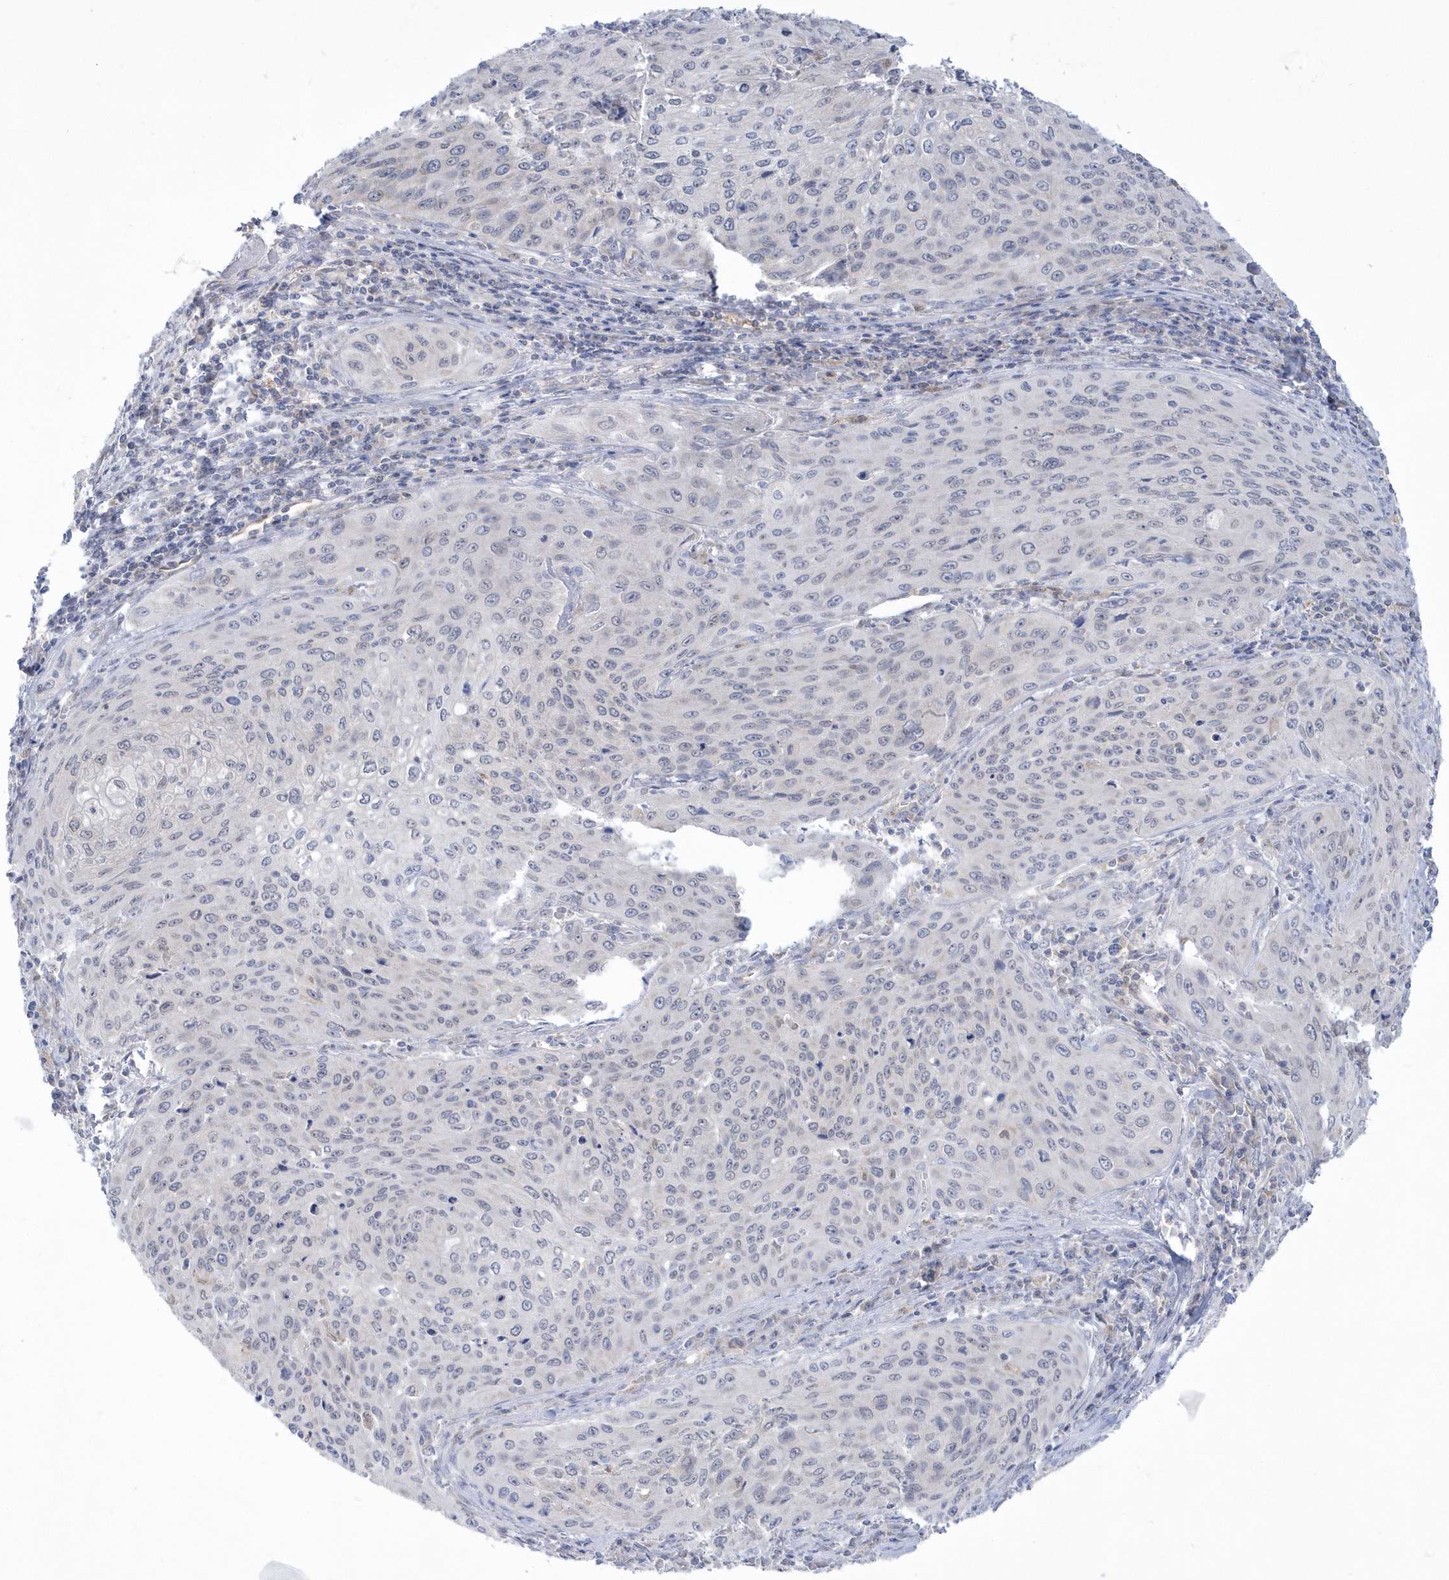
{"staining": {"intensity": "negative", "quantity": "none", "location": "none"}, "tissue": "cervical cancer", "cell_type": "Tumor cells", "image_type": "cancer", "snomed": [{"axis": "morphology", "description": "Squamous cell carcinoma, NOS"}, {"axis": "topography", "description": "Cervix"}], "caption": "DAB immunohistochemical staining of squamous cell carcinoma (cervical) displays no significant positivity in tumor cells.", "gene": "PCBD1", "patient": {"sex": "female", "age": 32}}